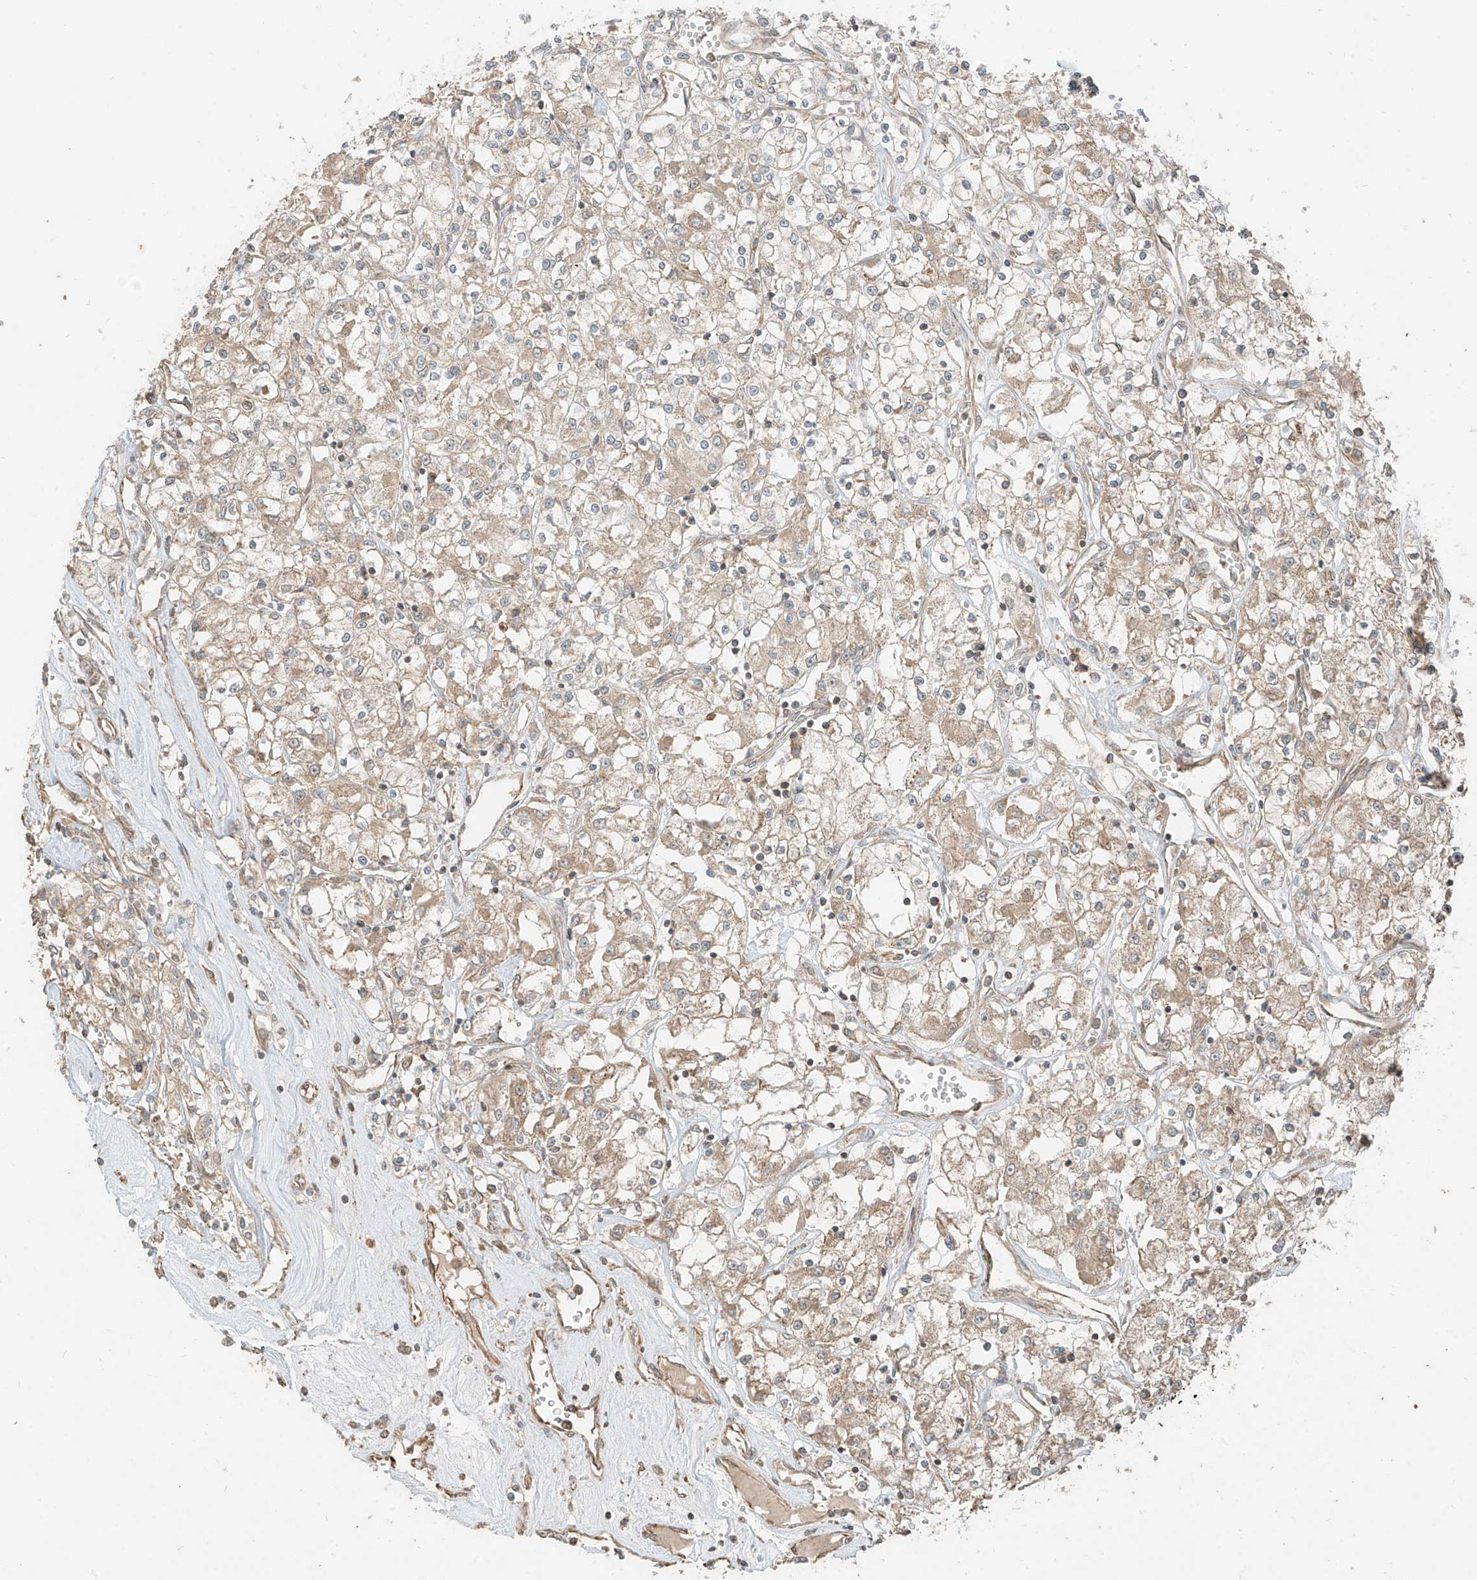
{"staining": {"intensity": "weak", "quantity": "<25%", "location": "cytoplasmic/membranous"}, "tissue": "renal cancer", "cell_type": "Tumor cells", "image_type": "cancer", "snomed": [{"axis": "morphology", "description": "Adenocarcinoma, NOS"}, {"axis": "topography", "description": "Kidney"}], "caption": "There is no significant positivity in tumor cells of renal cancer.", "gene": "ANKZF1", "patient": {"sex": "female", "age": 59}}